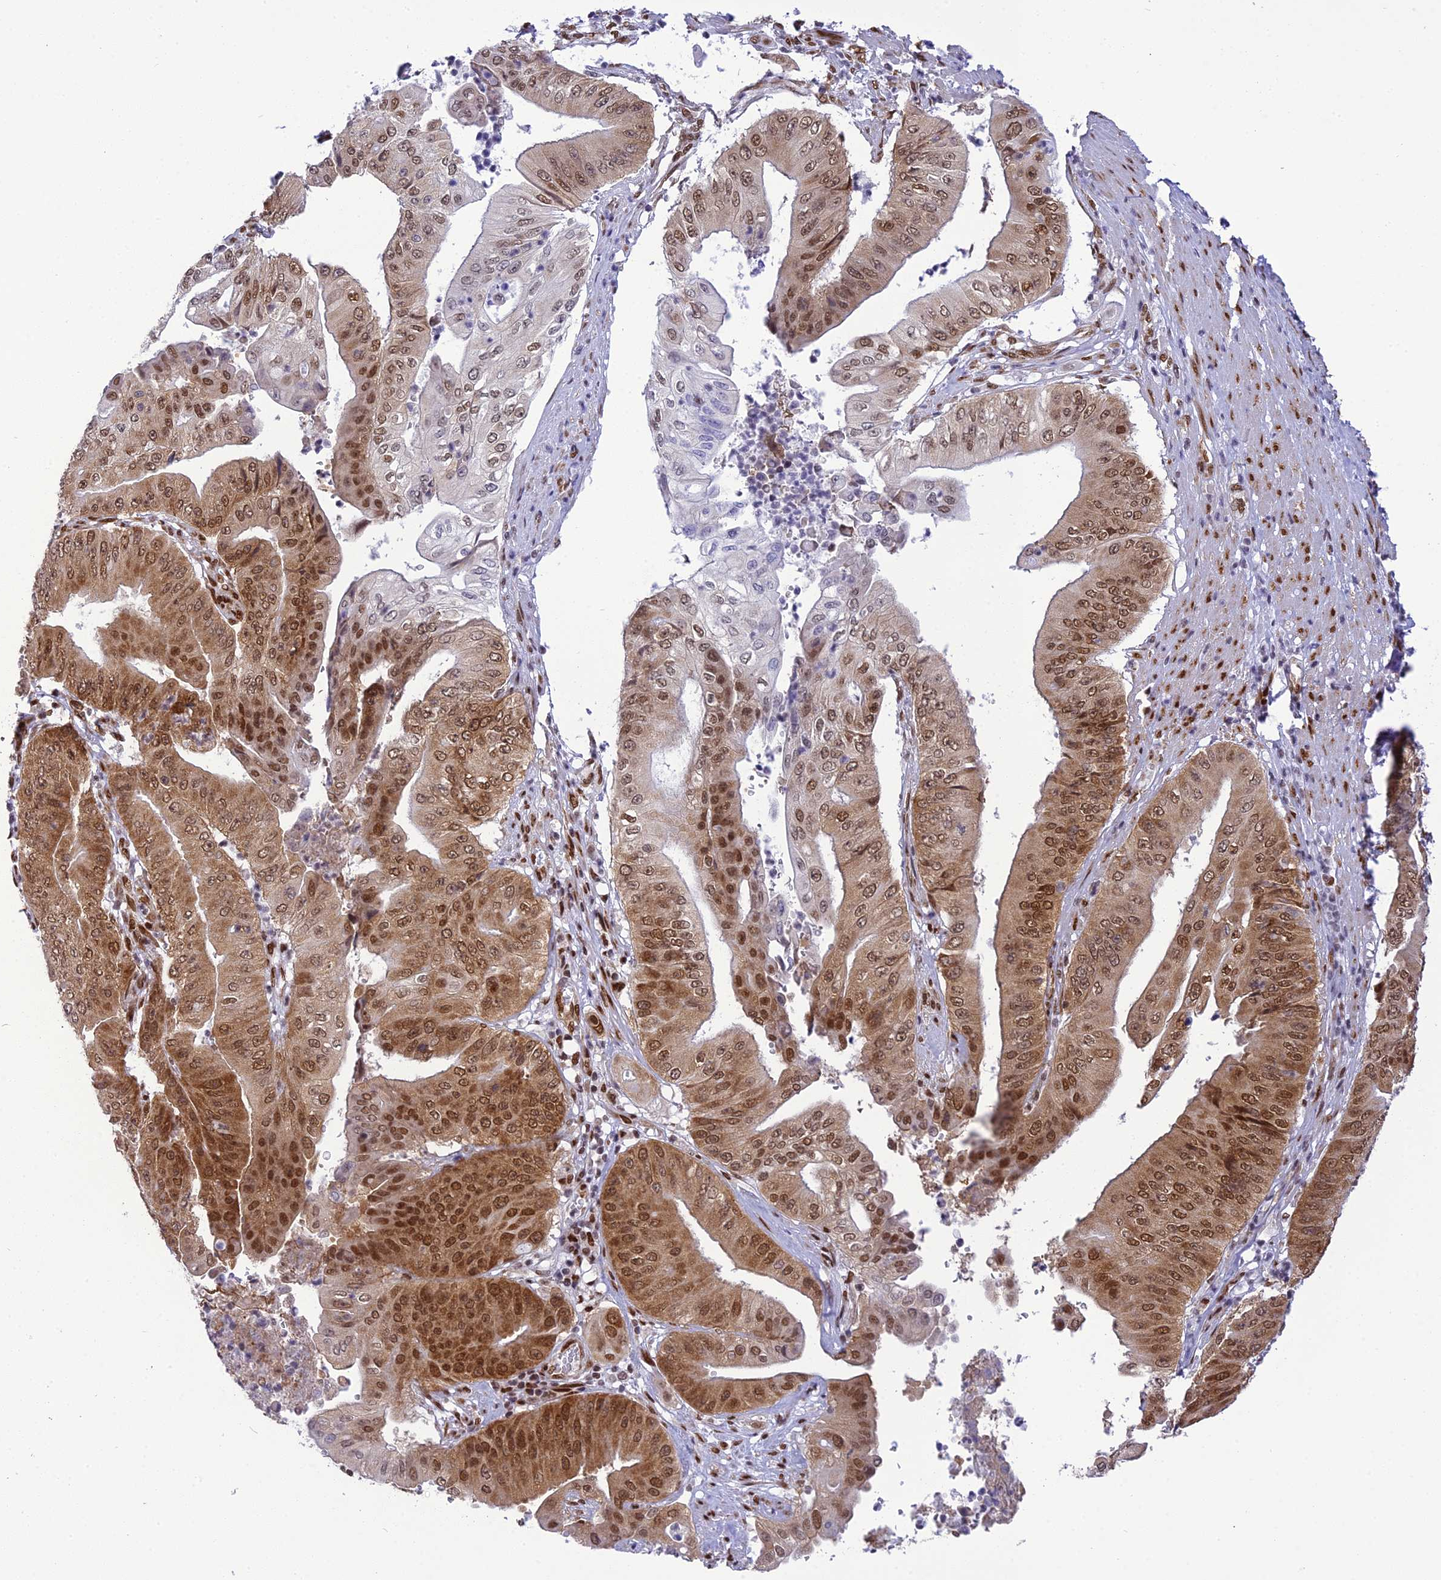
{"staining": {"intensity": "strong", "quantity": ">75%", "location": "cytoplasmic/membranous,nuclear"}, "tissue": "pancreatic cancer", "cell_type": "Tumor cells", "image_type": "cancer", "snomed": [{"axis": "morphology", "description": "Adenocarcinoma, NOS"}, {"axis": "topography", "description": "Pancreas"}], "caption": "Immunohistochemistry (DAB (3,3'-diaminobenzidine)) staining of human adenocarcinoma (pancreatic) displays strong cytoplasmic/membranous and nuclear protein staining in about >75% of tumor cells.", "gene": "DDX1", "patient": {"sex": "female", "age": 77}}